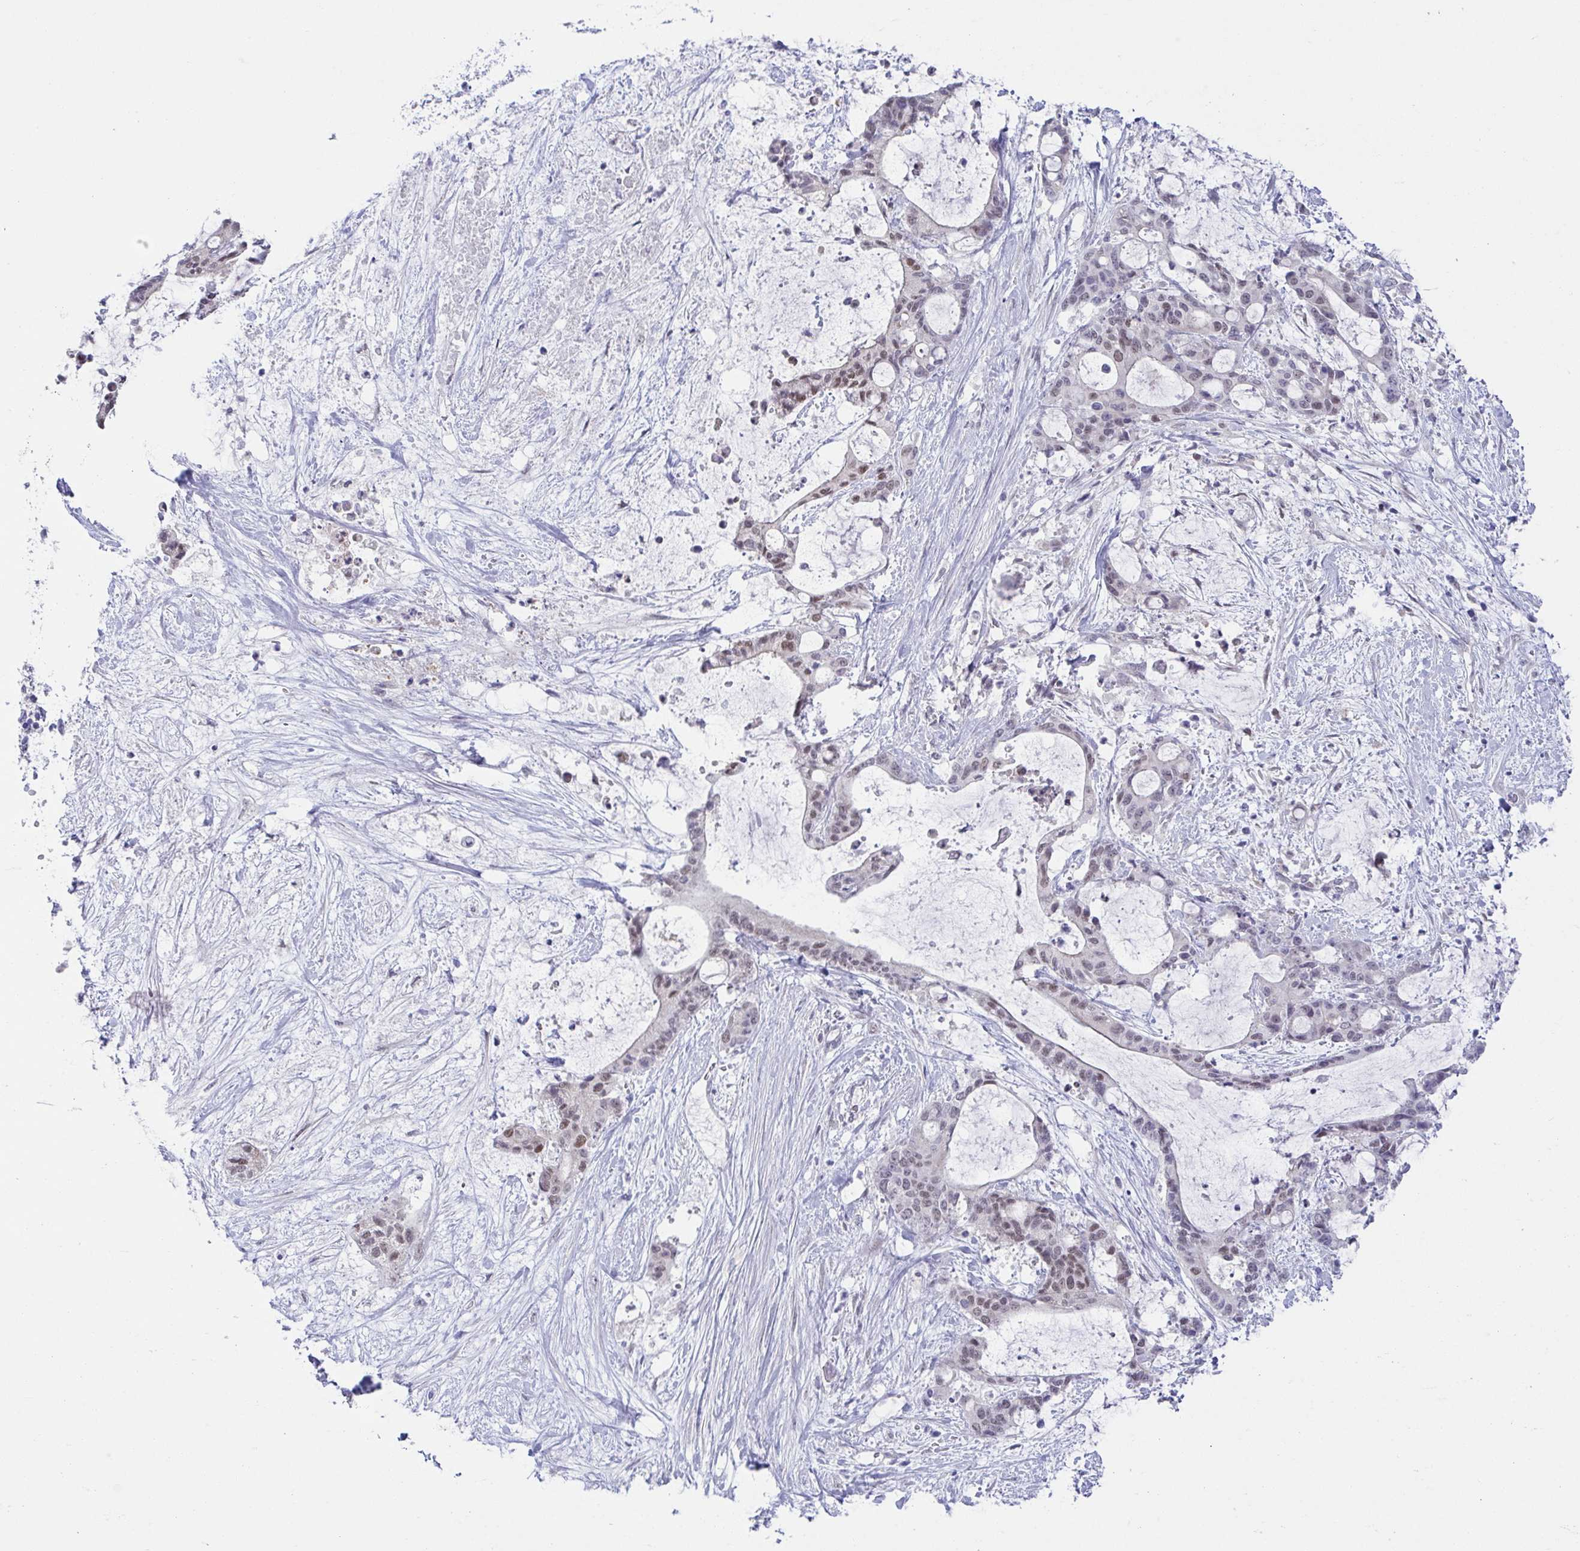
{"staining": {"intensity": "weak", "quantity": "<25%", "location": "nuclear"}, "tissue": "liver cancer", "cell_type": "Tumor cells", "image_type": "cancer", "snomed": [{"axis": "morphology", "description": "Normal tissue, NOS"}, {"axis": "morphology", "description": "Cholangiocarcinoma"}, {"axis": "topography", "description": "Liver"}, {"axis": "topography", "description": "Peripheral nerve tissue"}], "caption": "A high-resolution image shows immunohistochemistry (IHC) staining of cholangiocarcinoma (liver), which demonstrates no significant staining in tumor cells. The staining is performed using DAB brown chromogen with nuclei counter-stained in using hematoxylin.", "gene": "UBE2Q1", "patient": {"sex": "female", "age": 73}}